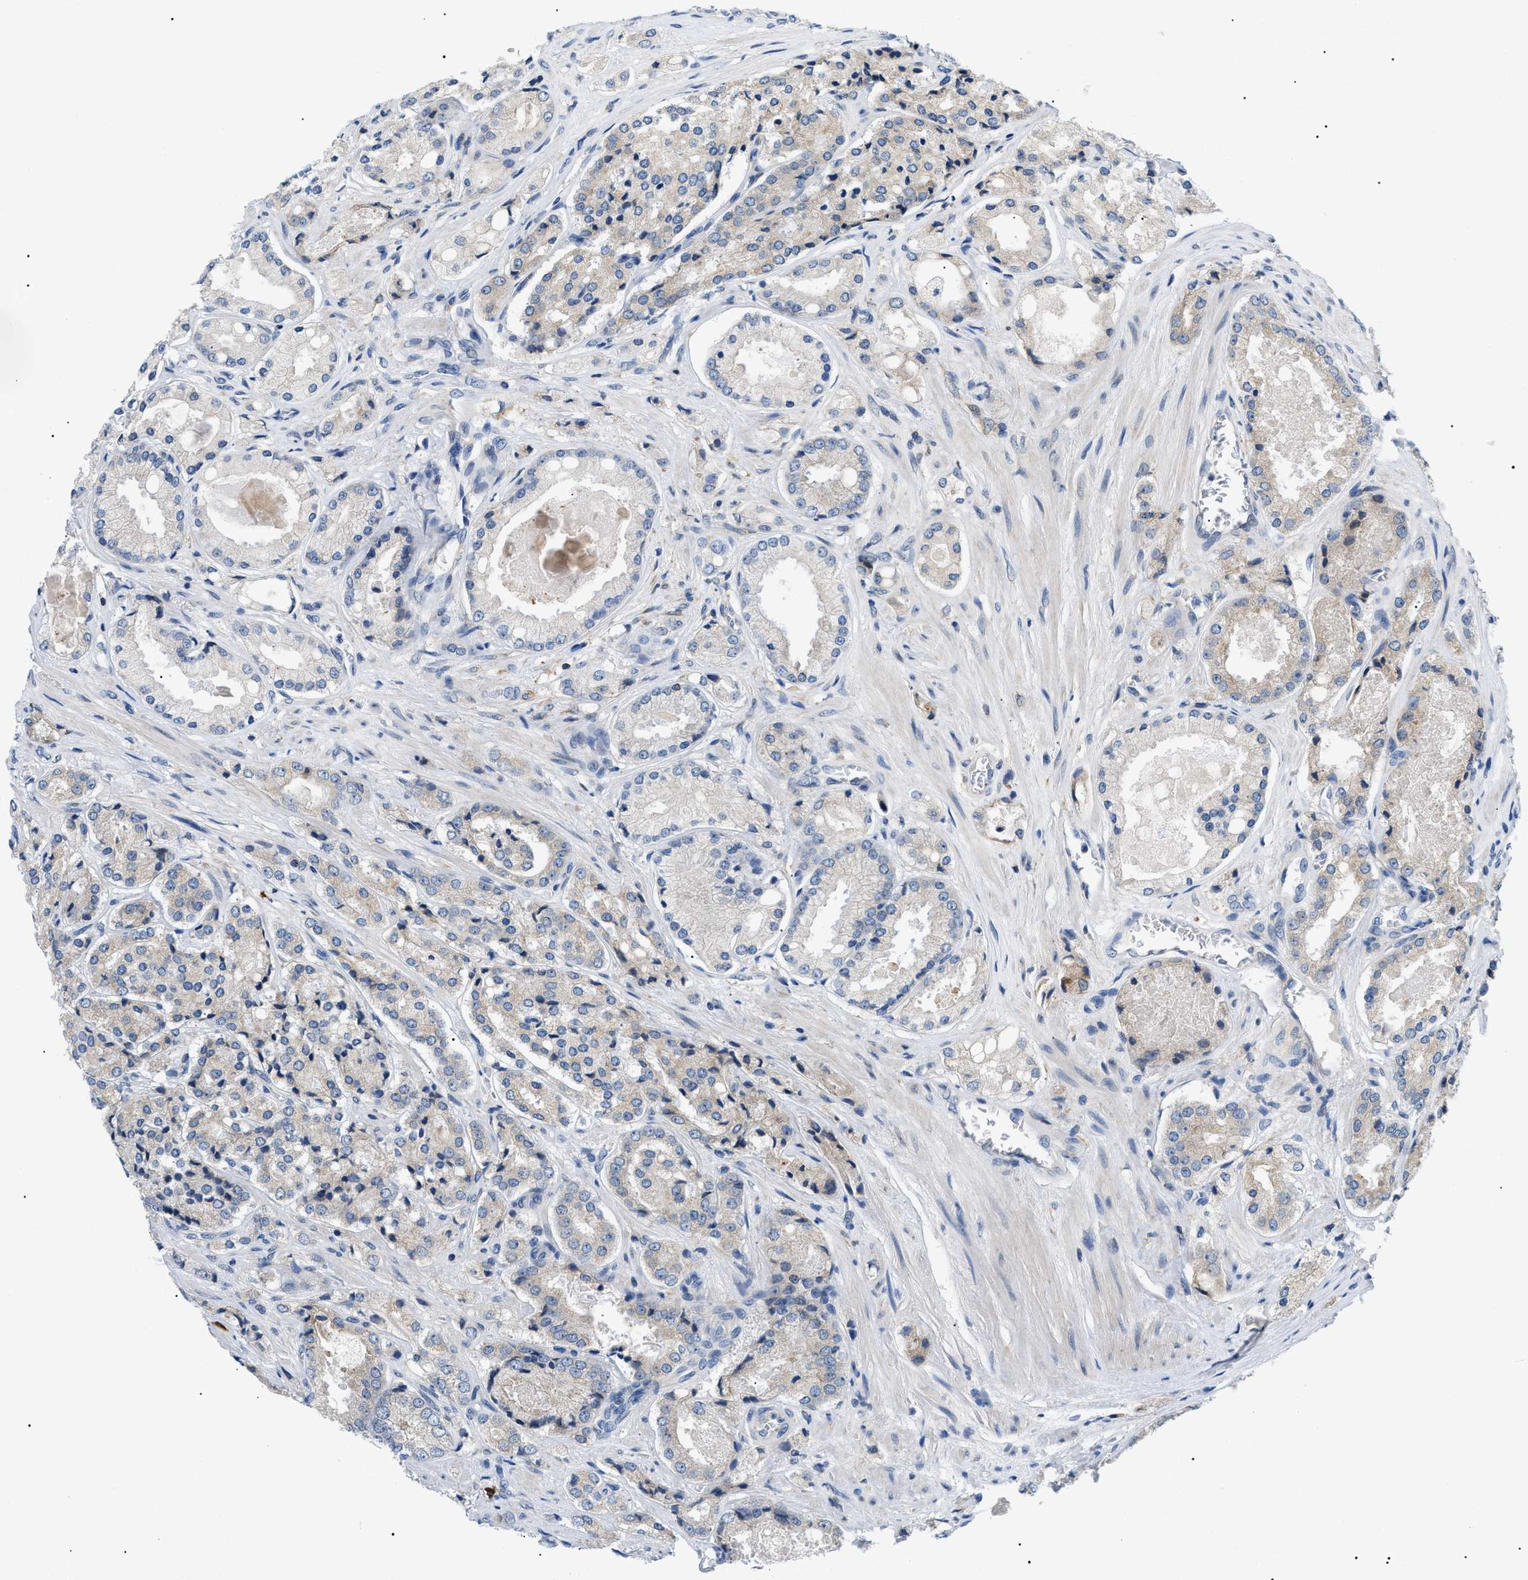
{"staining": {"intensity": "weak", "quantity": "<25%", "location": "cytoplasmic/membranous"}, "tissue": "prostate cancer", "cell_type": "Tumor cells", "image_type": "cancer", "snomed": [{"axis": "morphology", "description": "Adenocarcinoma, High grade"}, {"axis": "topography", "description": "Prostate"}], "caption": "IHC micrograph of neoplastic tissue: human prostate cancer (adenocarcinoma (high-grade)) stained with DAB (3,3'-diaminobenzidine) shows no significant protein expression in tumor cells.", "gene": "DERL1", "patient": {"sex": "male", "age": 65}}